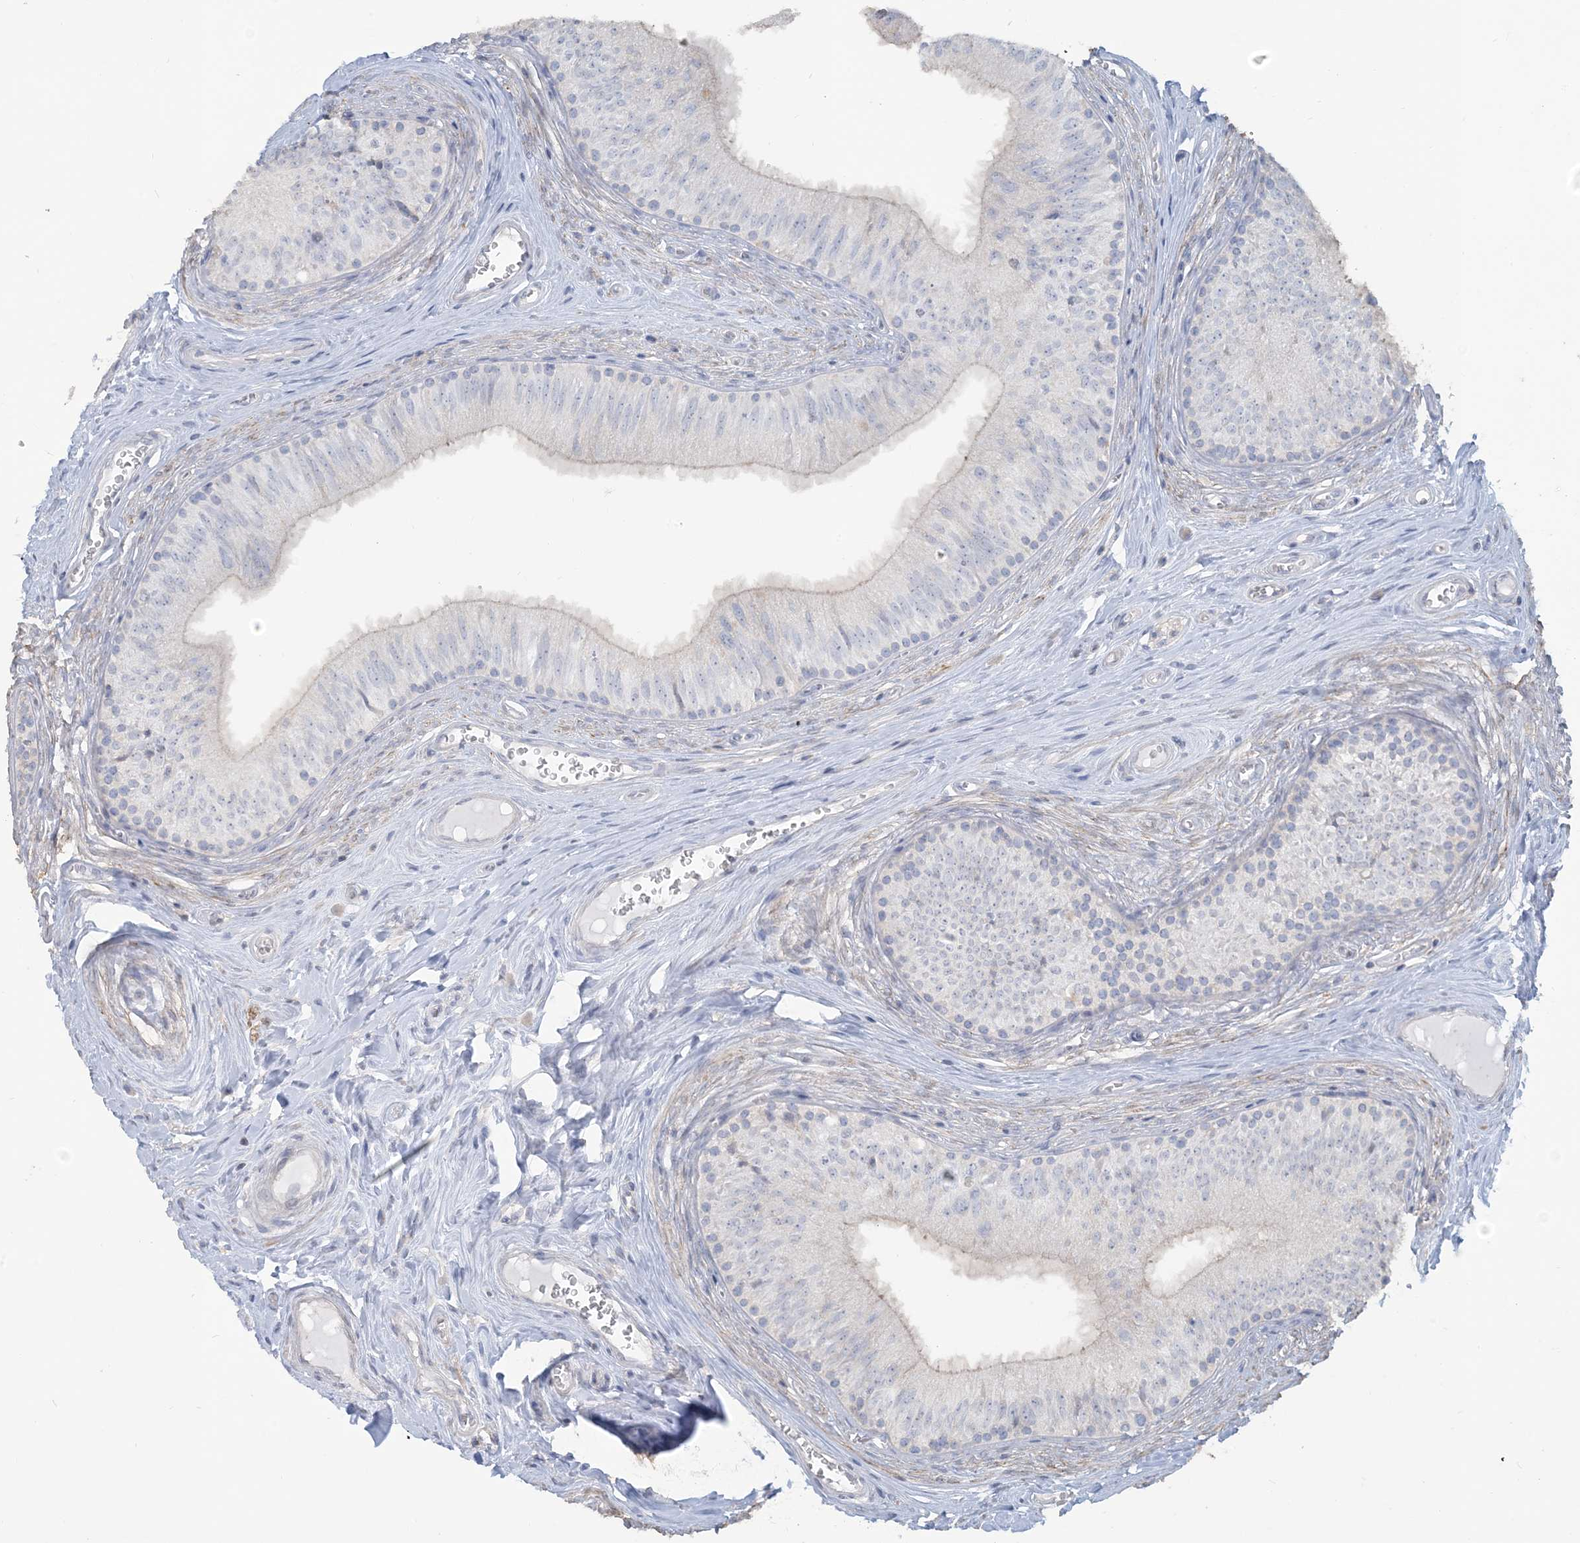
{"staining": {"intensity": "negative", "quantity": "none", "location": "none"}, "tissue": "epididymis", "cell_type": "Glandular cells", "image_type": "normal", "snomed": [{"axis": "morphology", "description": "Normal tissue, NOS"}, {"axis": "topography", "description": "Epididymis"}], "caption": "This is an immunohistochemistry (IHC) image of normal human epididymis. There is no staining in glandular cells.", "gene": "NPHS2", "patient": {"sex": "male", "age": 46}}